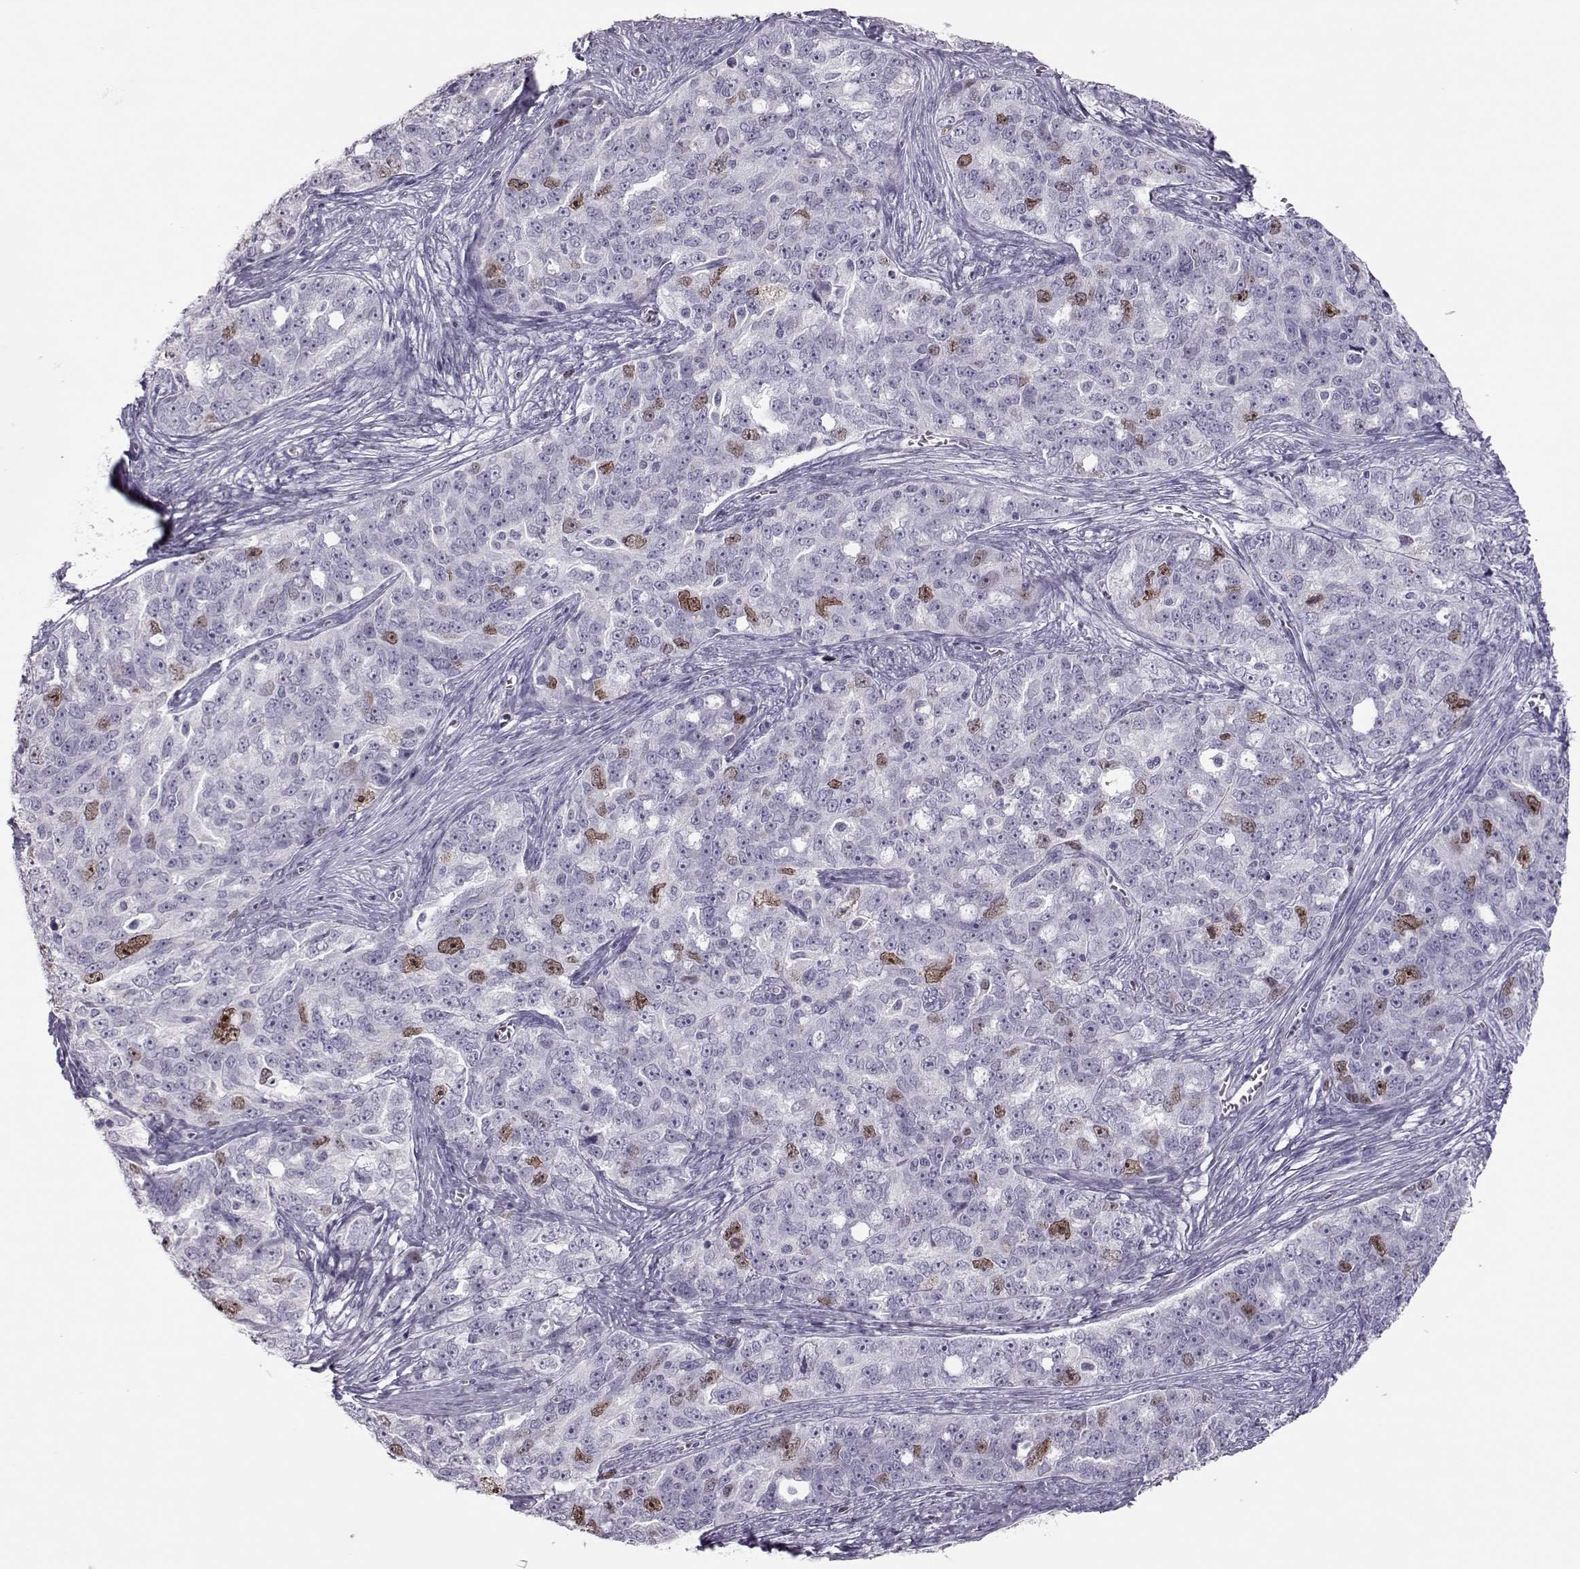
{"staining": {"intensity": "moderate", "quantity": "<25%", "location": "nuclear"}, "tissue": "ovarian cancer", "cell_type": "Tumor cells", "image_type": "cancer", "snomed": [{"axis": "morphology", "description": "Cystadenocarcinoma, serous, NOS"}, {"axis": "topography", "description": "Ovary"}], "caption": "High-power microscopy captured an immunohistochemistry (IHC) histopathology image of ovarian cancer (serous cystadenocarcinoma), revealing moderate nuclear staining in approximately <25% of tumor cells. Immunohistochemistry (ihc) stains the protein in brown and the nuclei are stained blue.", "gene": "SGO1", "patient": {"sex": "female", "age": 51}}